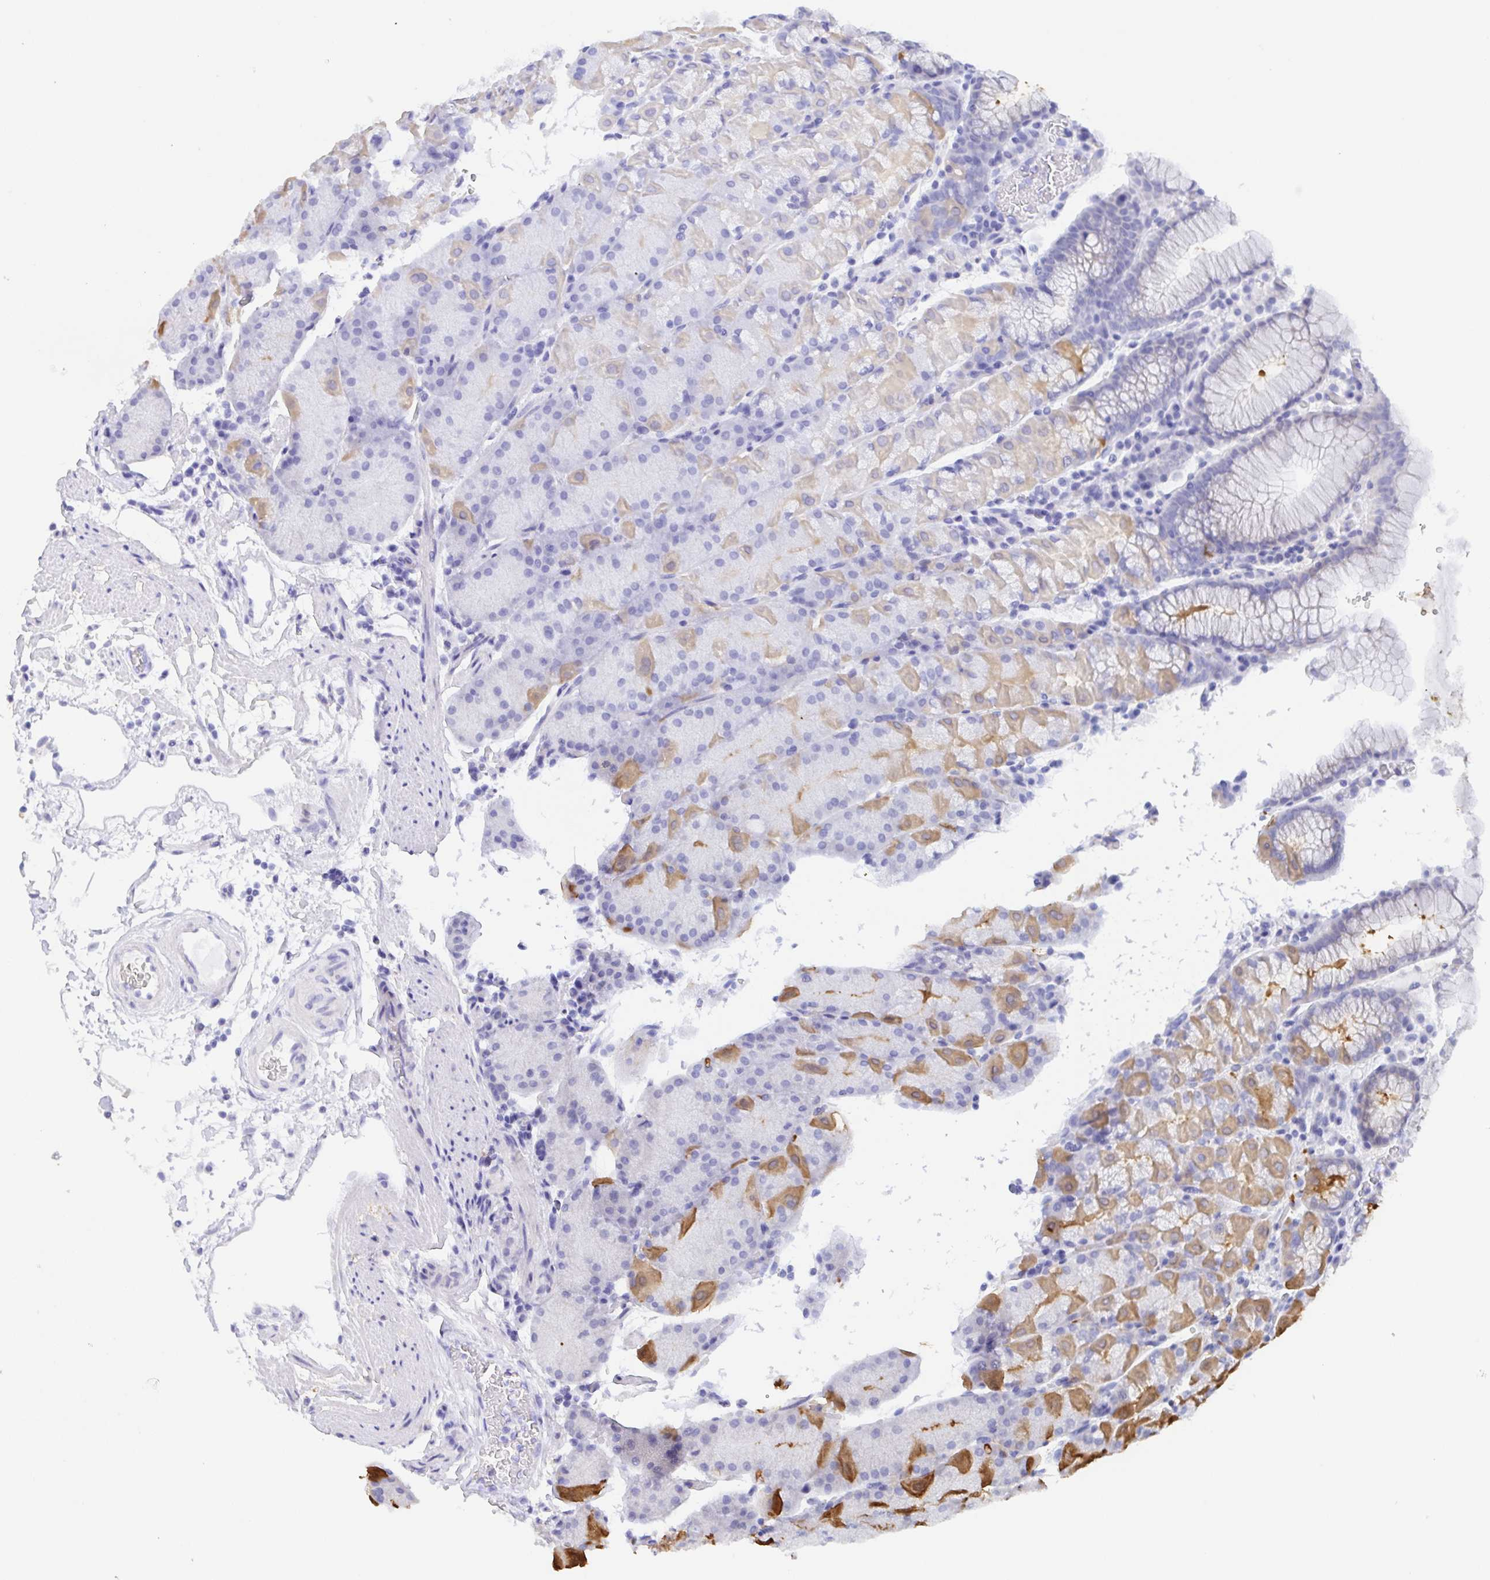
{"staining": {"intensity": "moderate", "quantity": "25%-75%", "location": "cytoplasmic/membranous"}, "tissue": "stomach", "cell_type": "Glandular cells", "image_type": "normal", "snomed": [{"axis": "morphology", "description": "Normal tissue, NOS"}, {"axis": "topography", "description": "Stomach, upper"}, {"axis": "topography", "description": "Stomach"}], "caption": "The immunohistochemical stain labels moderate cytoplasmic/membranous positivity in glandular cells of unremarkable stomach.", "gene": "MUCL3", "patient": {"sex": "male", "age": 76}}